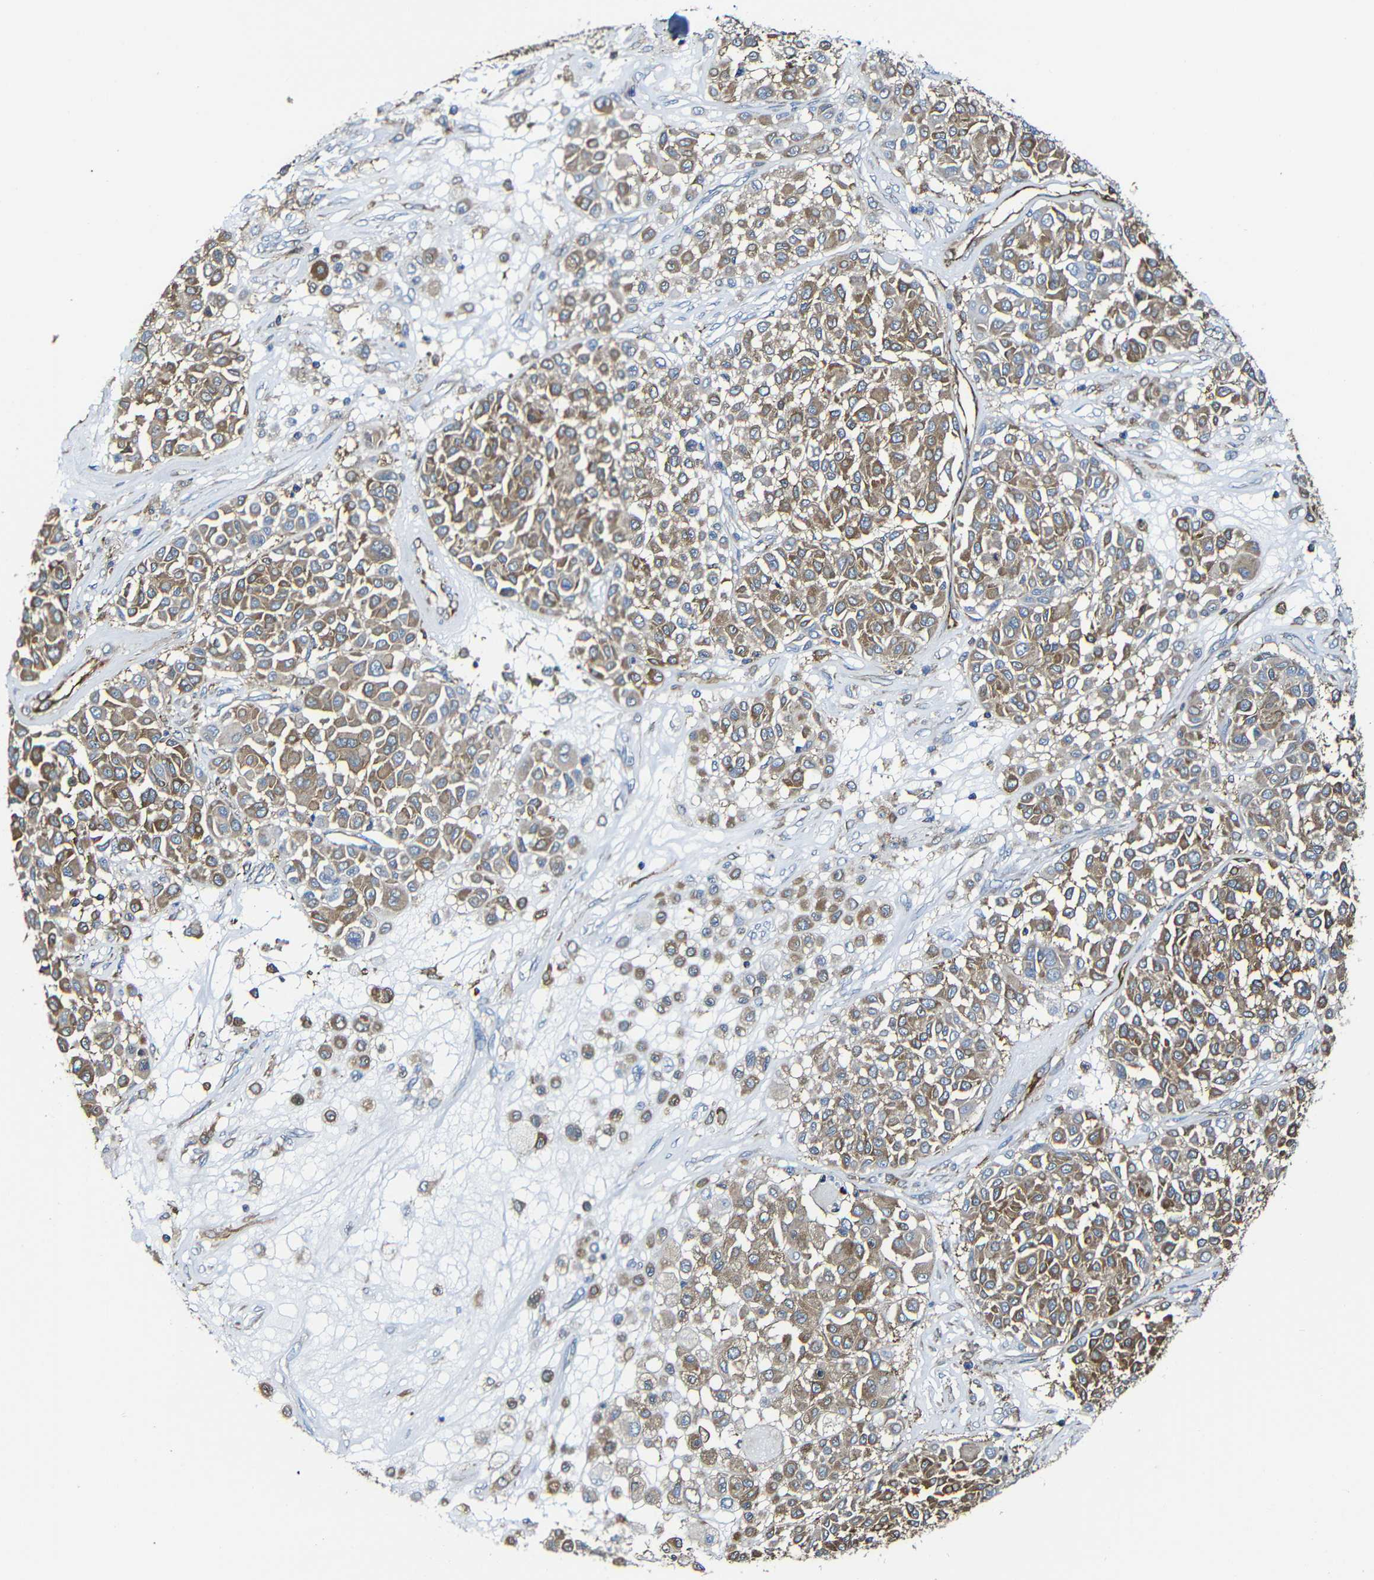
{"staining": {"intensity": "moderate", "quantity": ">75%", "location": "cytoplasmic/membranous"}, "tissue": "melanoma", "cell_type": "Tumor cells", "image_type": "cancer", "snomed": [{"axis": "morphology", "description": "Malignant melanoma, Metastatic site"}, {"axis": "topography", "description": "Soft tissue"}], "caption": "Malignant melanoma (metastatic site) tissue demonstrates moderate cytoplasmic/membranous positivity in about >75% of tumor cells Immunohistochemistry stains the protein in brown and the nuclei are stained blue.", "gene": "MSN", "patient": {"sex": "male", "age": 41}}